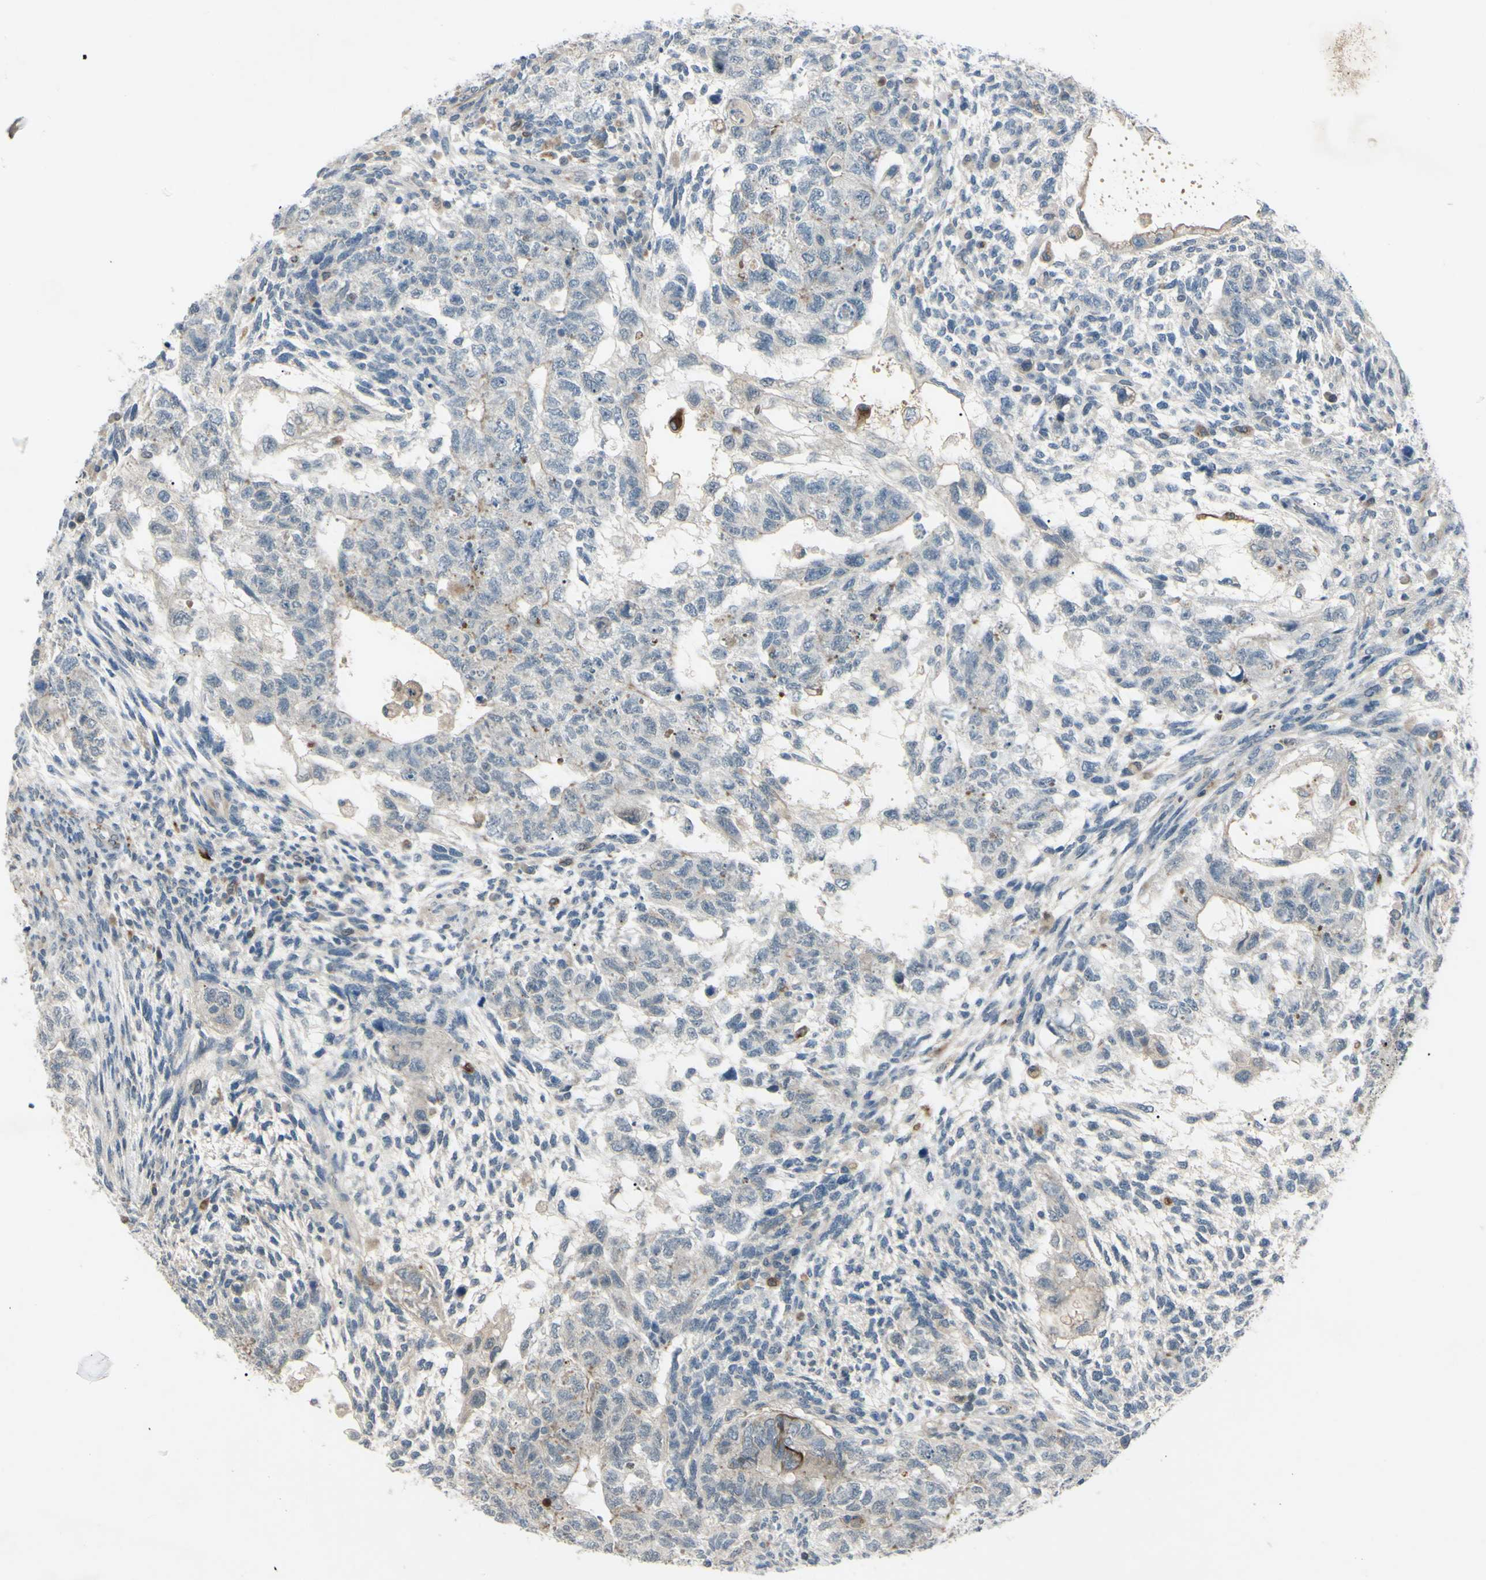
{"staining": {"intensity": "negative", "quantity": "none", "location": "none"}, "tissue": "testis cancer", "cell_type": "Tumor cells", "image_type": "cancer", "snomed": [{"axis": "morphology", "description": "Normal tissue, NOS"}, {"axis": "morphology", "description": "Carcinoma, Embryonal, NOS"}, {"axis": "topography", "description": "Testis"}], "caption": "Testis cancer was stained to show a protein in brown. There is no significant staining in tumor cells.", "gene": "FGFR2", "patient": {"sex": "male", "age": 36}}